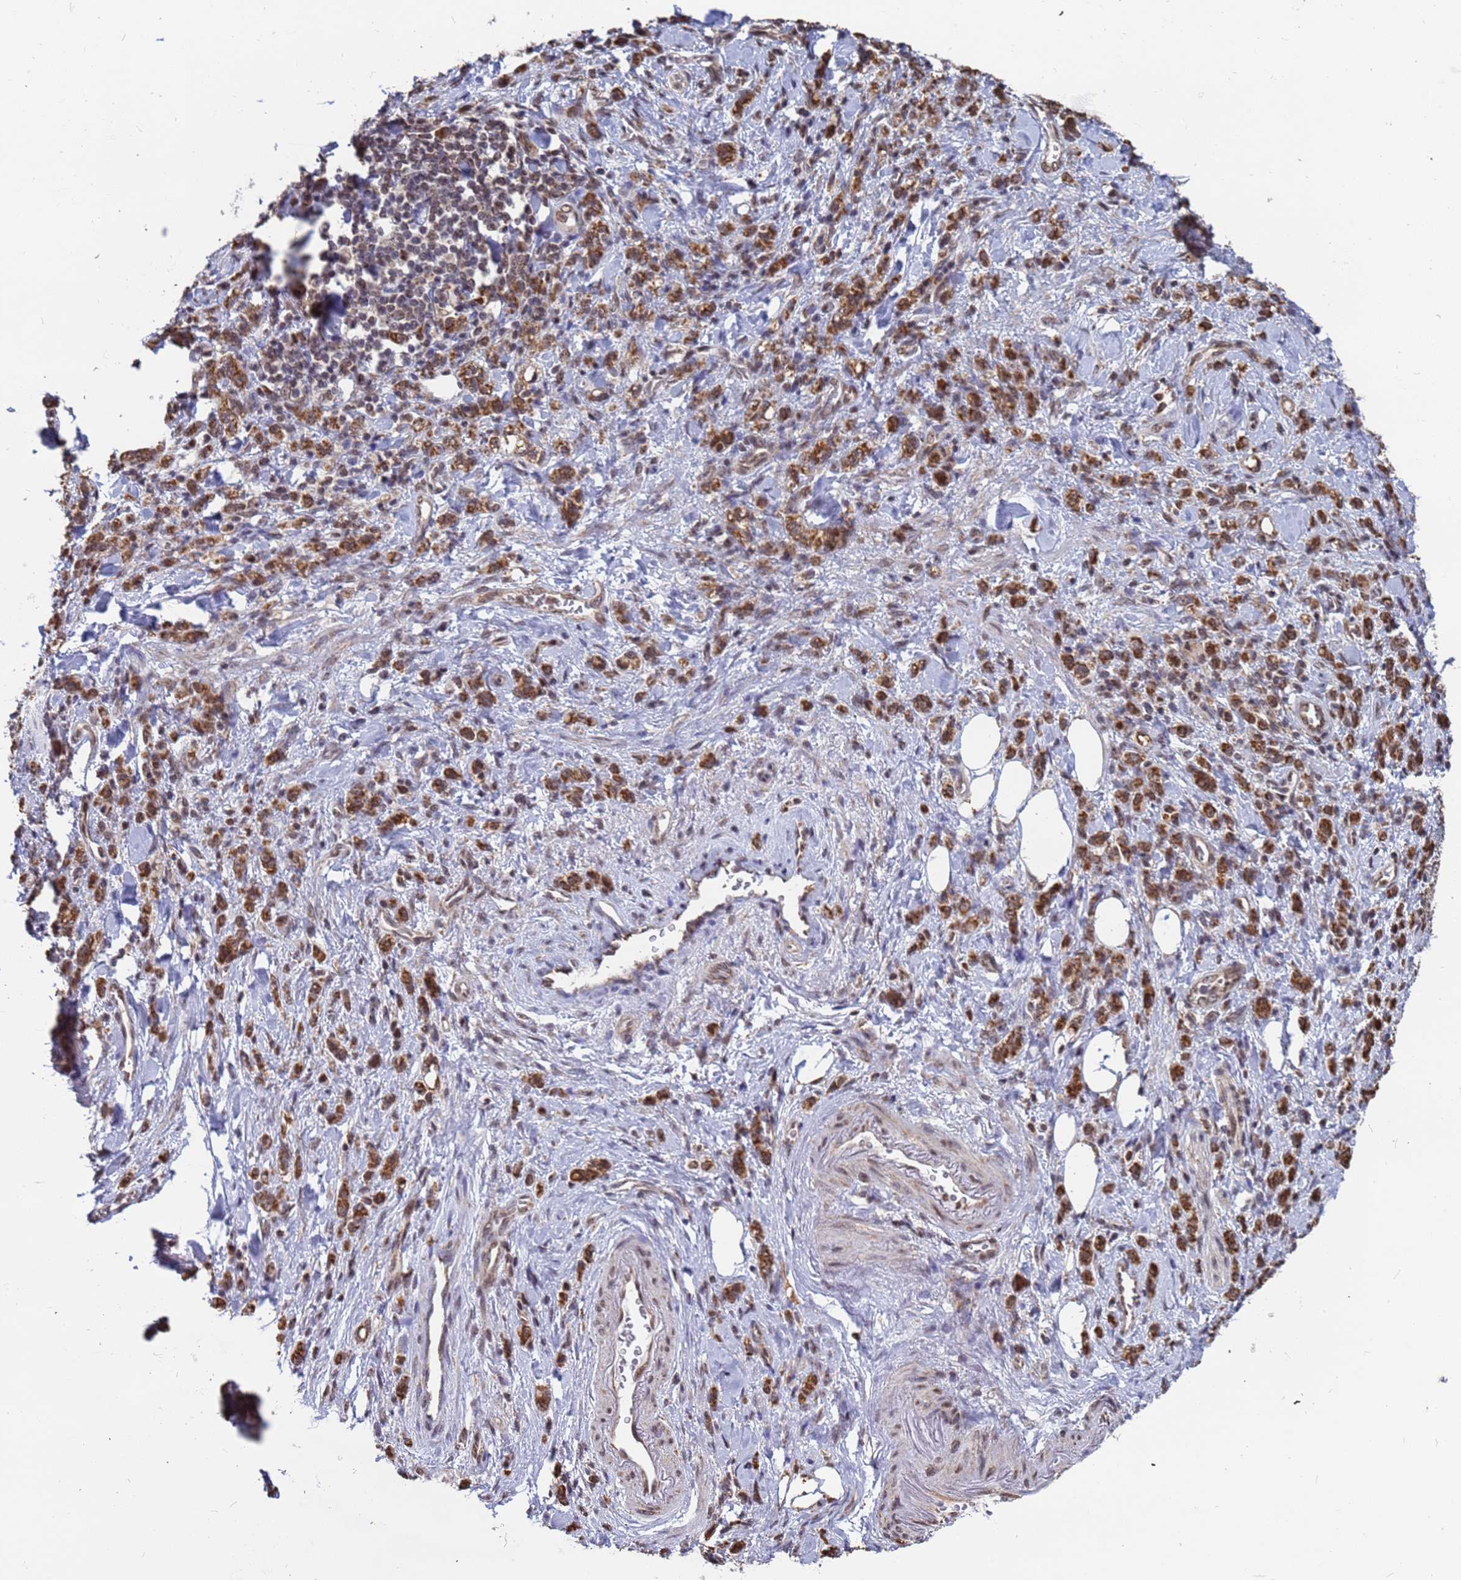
{"staining": {"intensity": "strong", "quantity": ">75%", "location": "cytoplasmic/membranous,nuclear"}, "tissue": "stomach cancer", "cell_type": "Tumor cells", "image_type": "cancer", "snomed": [{"axis": "morphology", "description": "Adenocarcinoma, NOS"}, {"axis": "topography", "description": "Stomach"}], "caption": "IHC staining of stomach cancer, which reveals high levels of strong cytoplasmic/membranous and nuclear staining in about >75% of tumor cells indicating strong cytoplasmic/membranous and nuclear protein expression. The staining was performed using DAB (brown) for protein detection and nuclei were counterstained in hematoxylin (blue).", "gene": "DENND2B", "patient": {"sex": "male", "age": 77}}